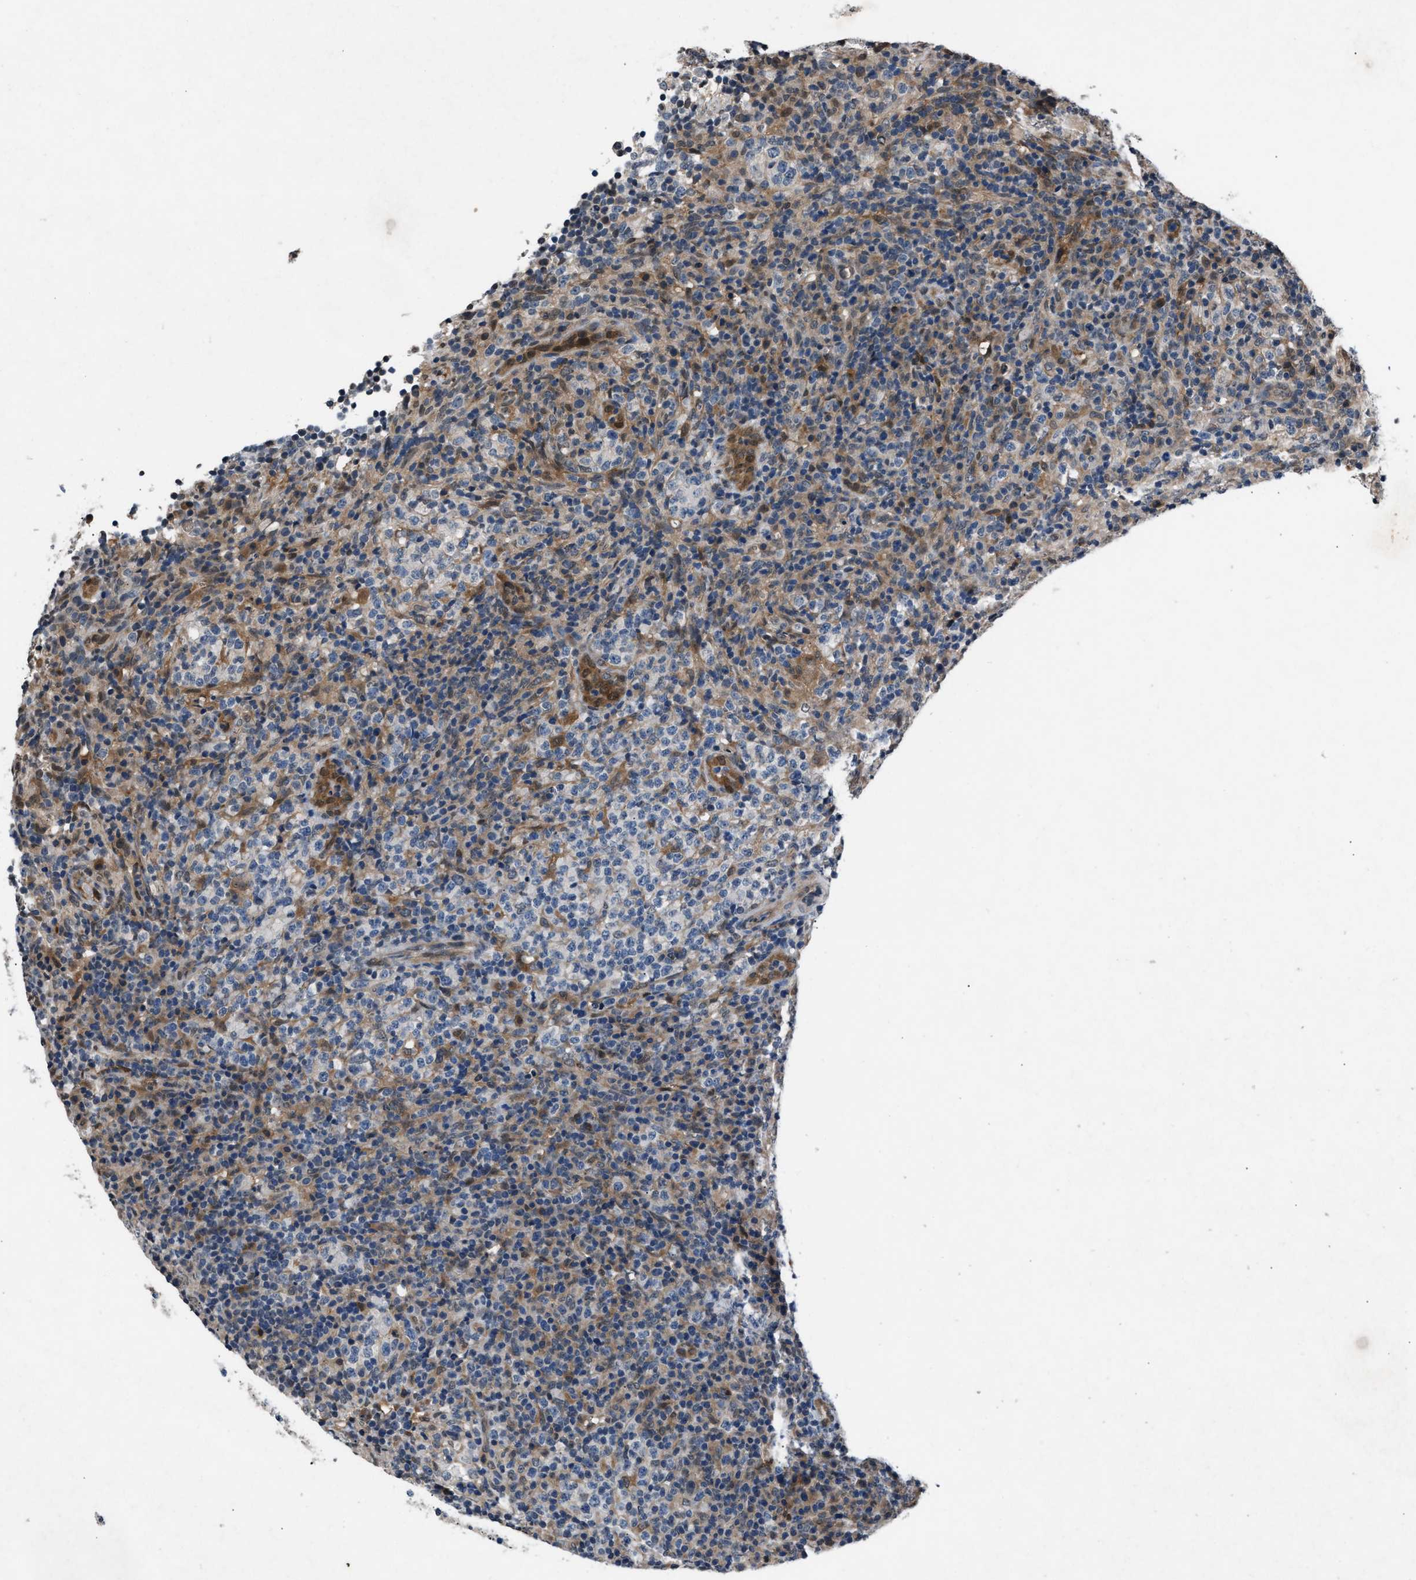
{"staining": {"intensity": "weak", "quantity": "<25%", "location": "cytoplasmic/membranous"}, "tissue": "lymphoma", "cell_type": "Tumor cells", "image_type": "cancer", "snomed": [{"axis": "morphology", "description": "Malignant lymphoma, non-Hodgkin's type, High grade"}, {"axis": "topography", "description": "Lymph node"}], "caption": "Lymphoma stained for a protein using immunohistochemistry (IHC) displays no expression tumor cells.", "gene": "TP53I3", "patient": {"sex": "female", "age": 76}}